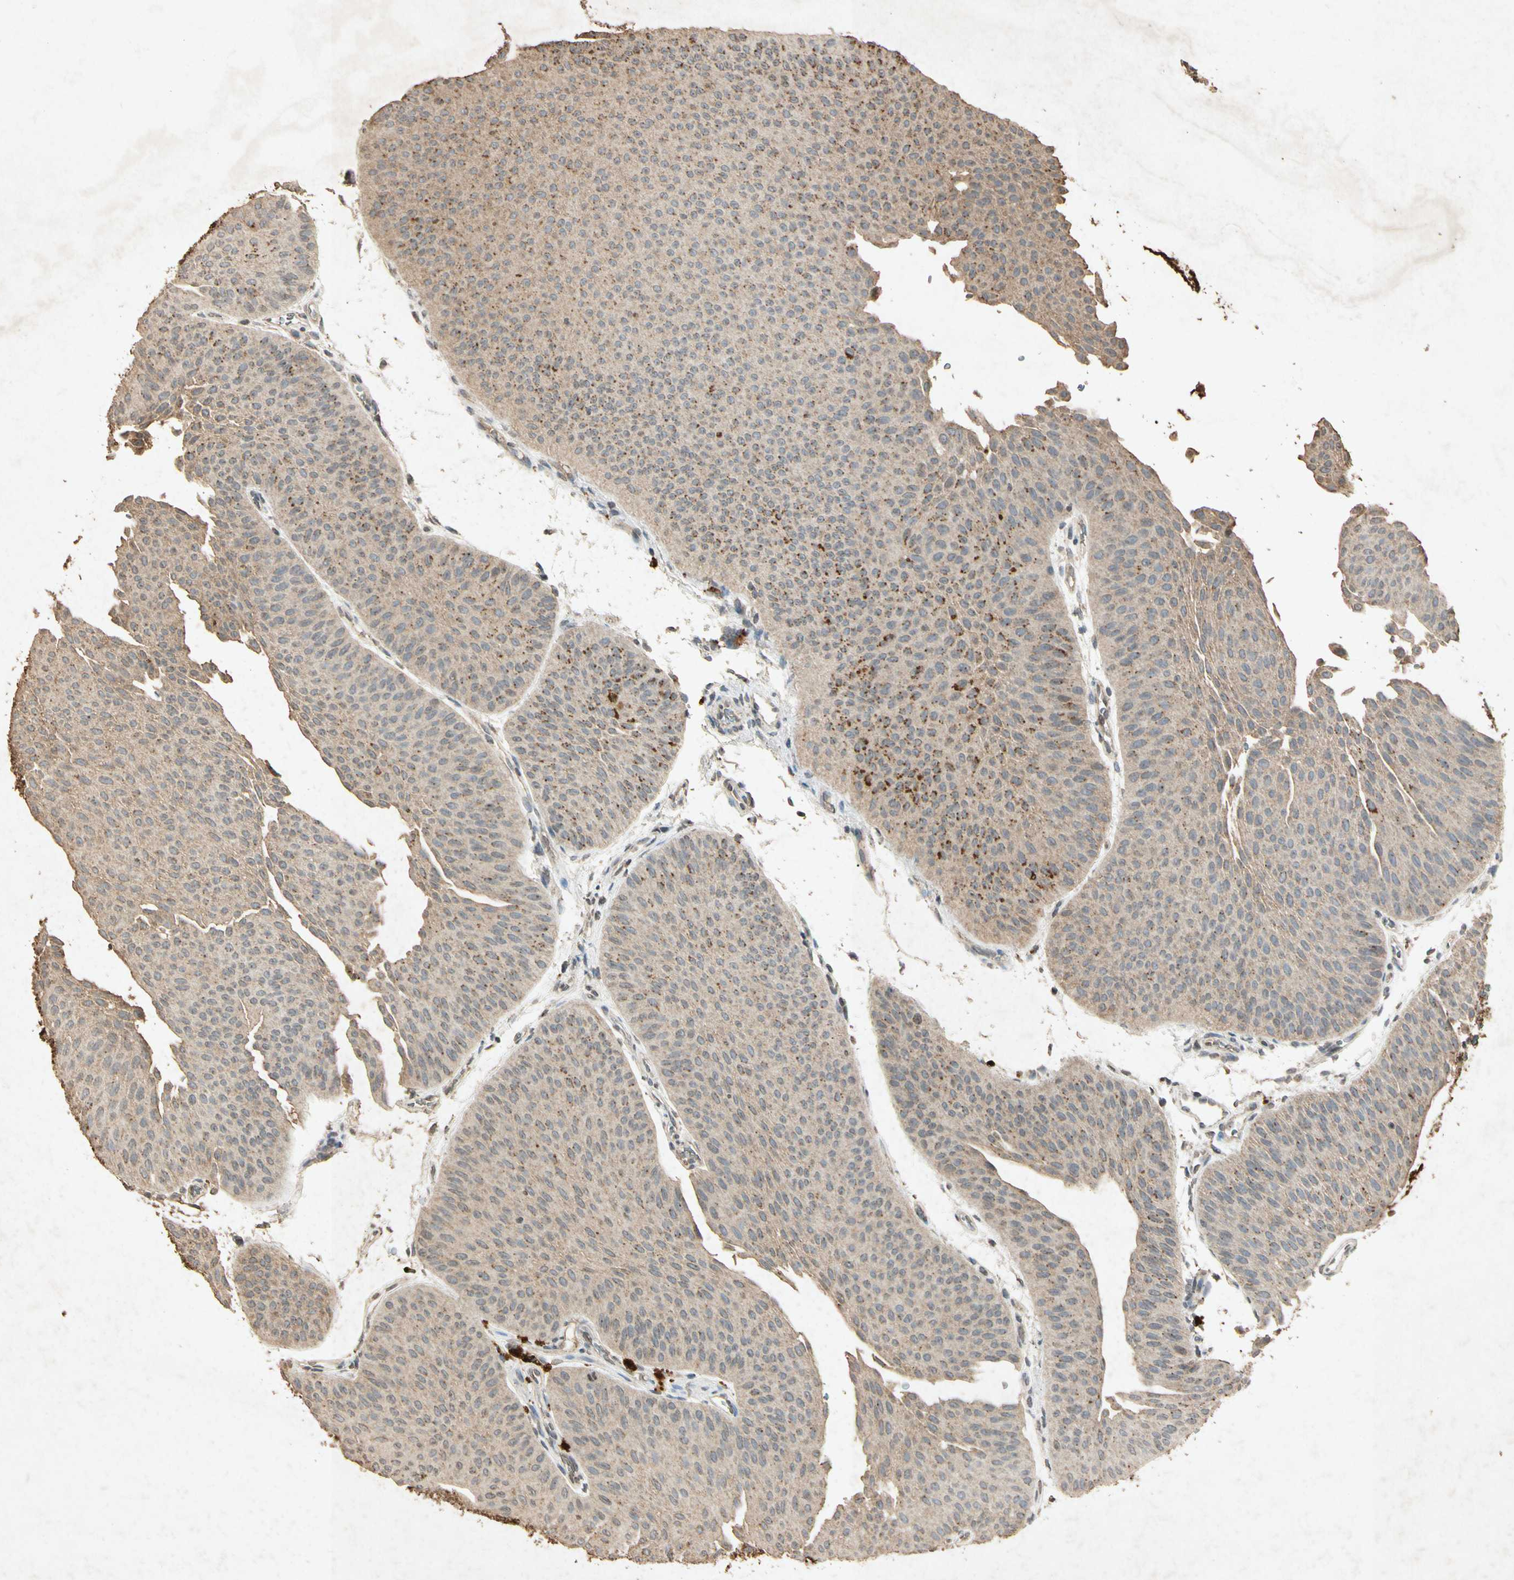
{"staining": {"intensity": "moderate", "quantity": ">75%", "location": "cytoplasmic/membranous"}, "tissue": "urothelial cancer", "cell_type": "Tumor cells", "image_type": "cancer", "snomed": [{"axis": "morphology", "description": "Urothelial carcinoma, Low grade"}, {"axis": "topography", "description": "Urinary bladder"}], "caption": "Tumor cells show medium levels of moderate cytoplasmic/membranous expression in approximately >75% of cells in urothelial cancer.", "gene": "MSRB1", "patient": {"sex": "female", "age": 60}}